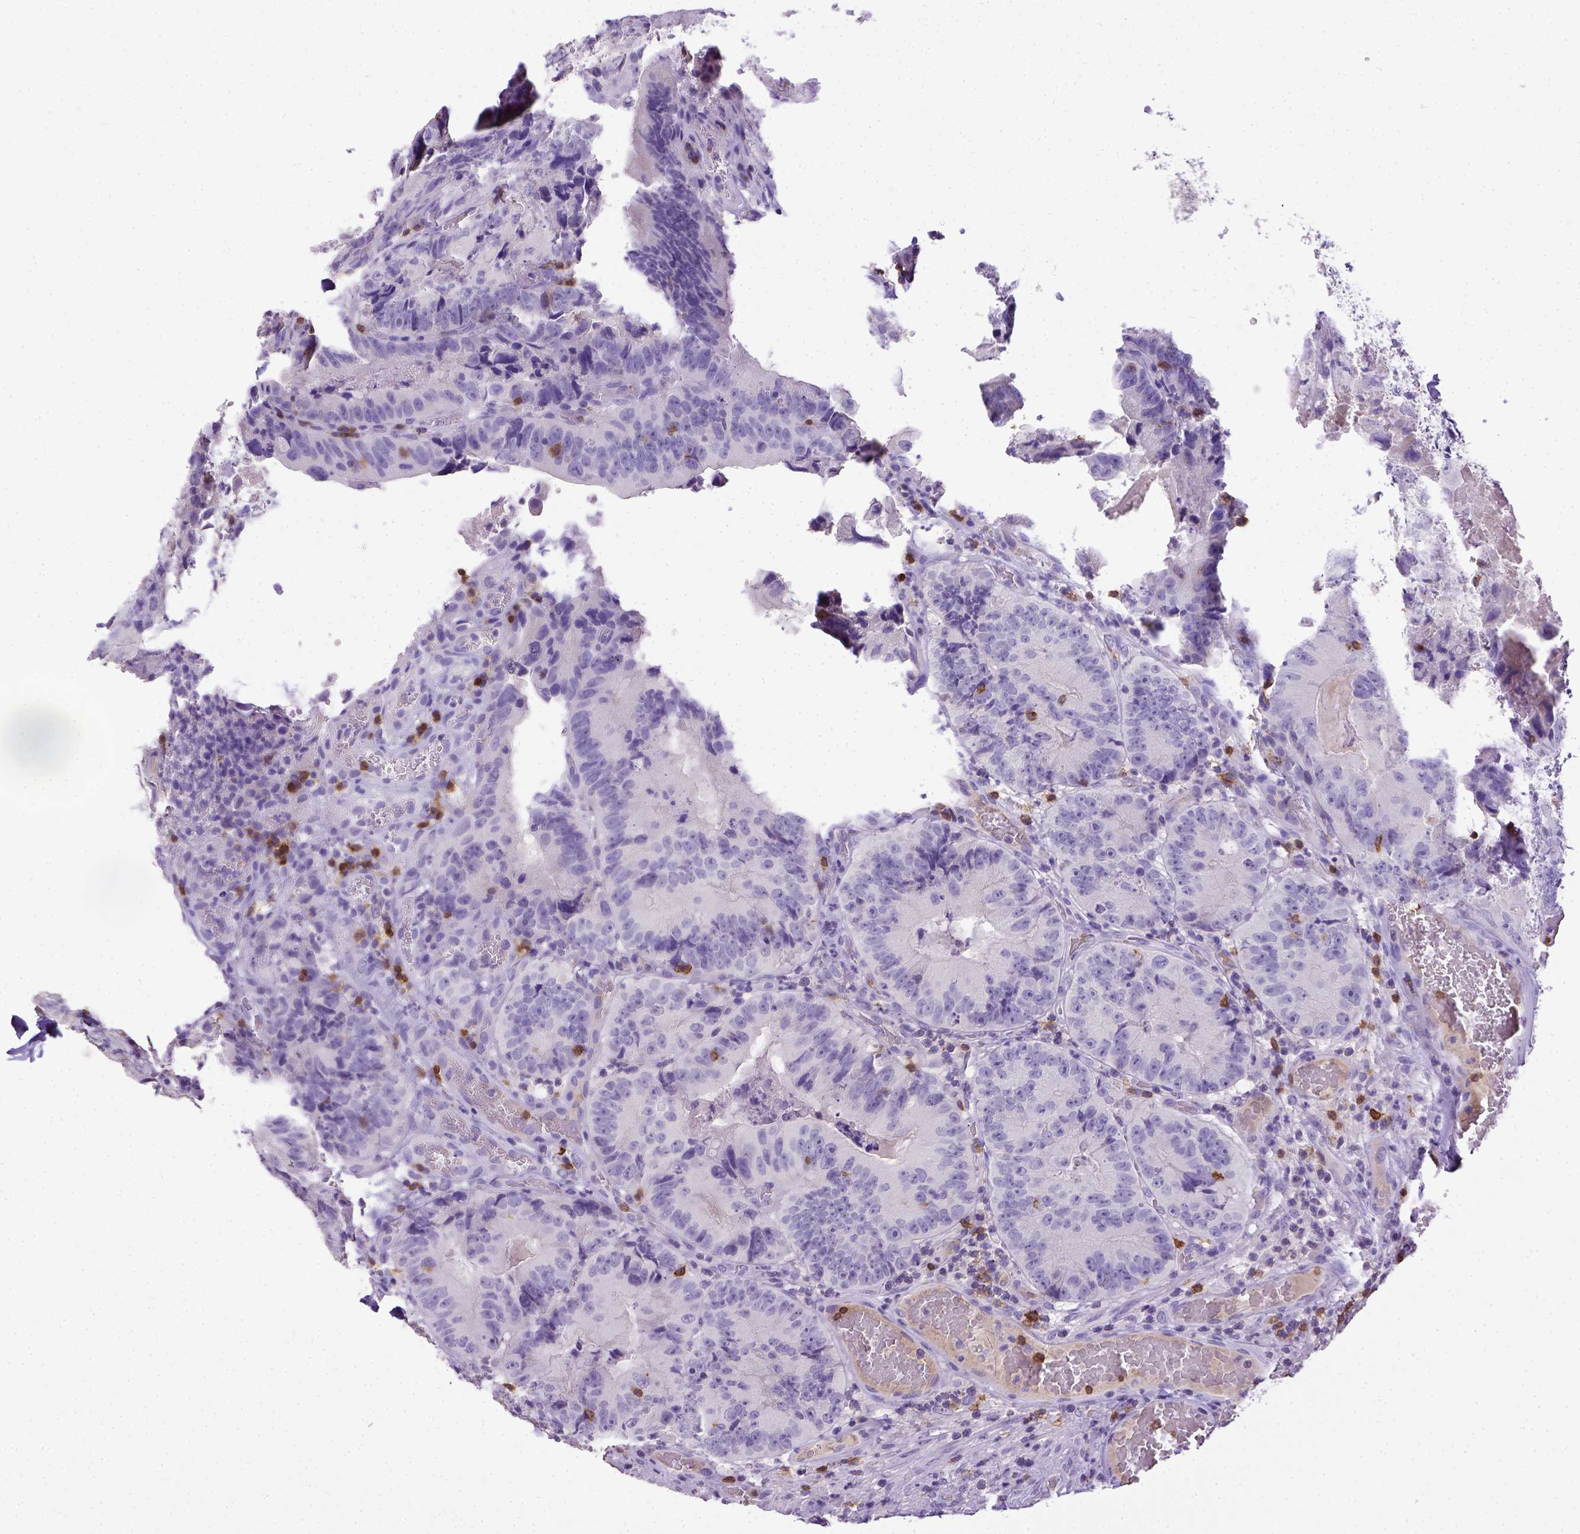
{"staining": {"intensity": "negative", "quantity": "none", "location": "none"}, "tissue": "colorectal cancer", "cell_type": "Tumor cells", "image_type": "cancer", "snomed": [{"axis": "morphology", "description": "Adenocarcinoma, NOS"}, {"axis": "topography", "description": "Colon"}], "caption": "This is a photomicrograph of immunohistochemistry staining of colorectal adenocarcinoma, which shows no expression in tumor cells.", "gene": "CD3E", "patient": {"sex": "female", "age": 86}}